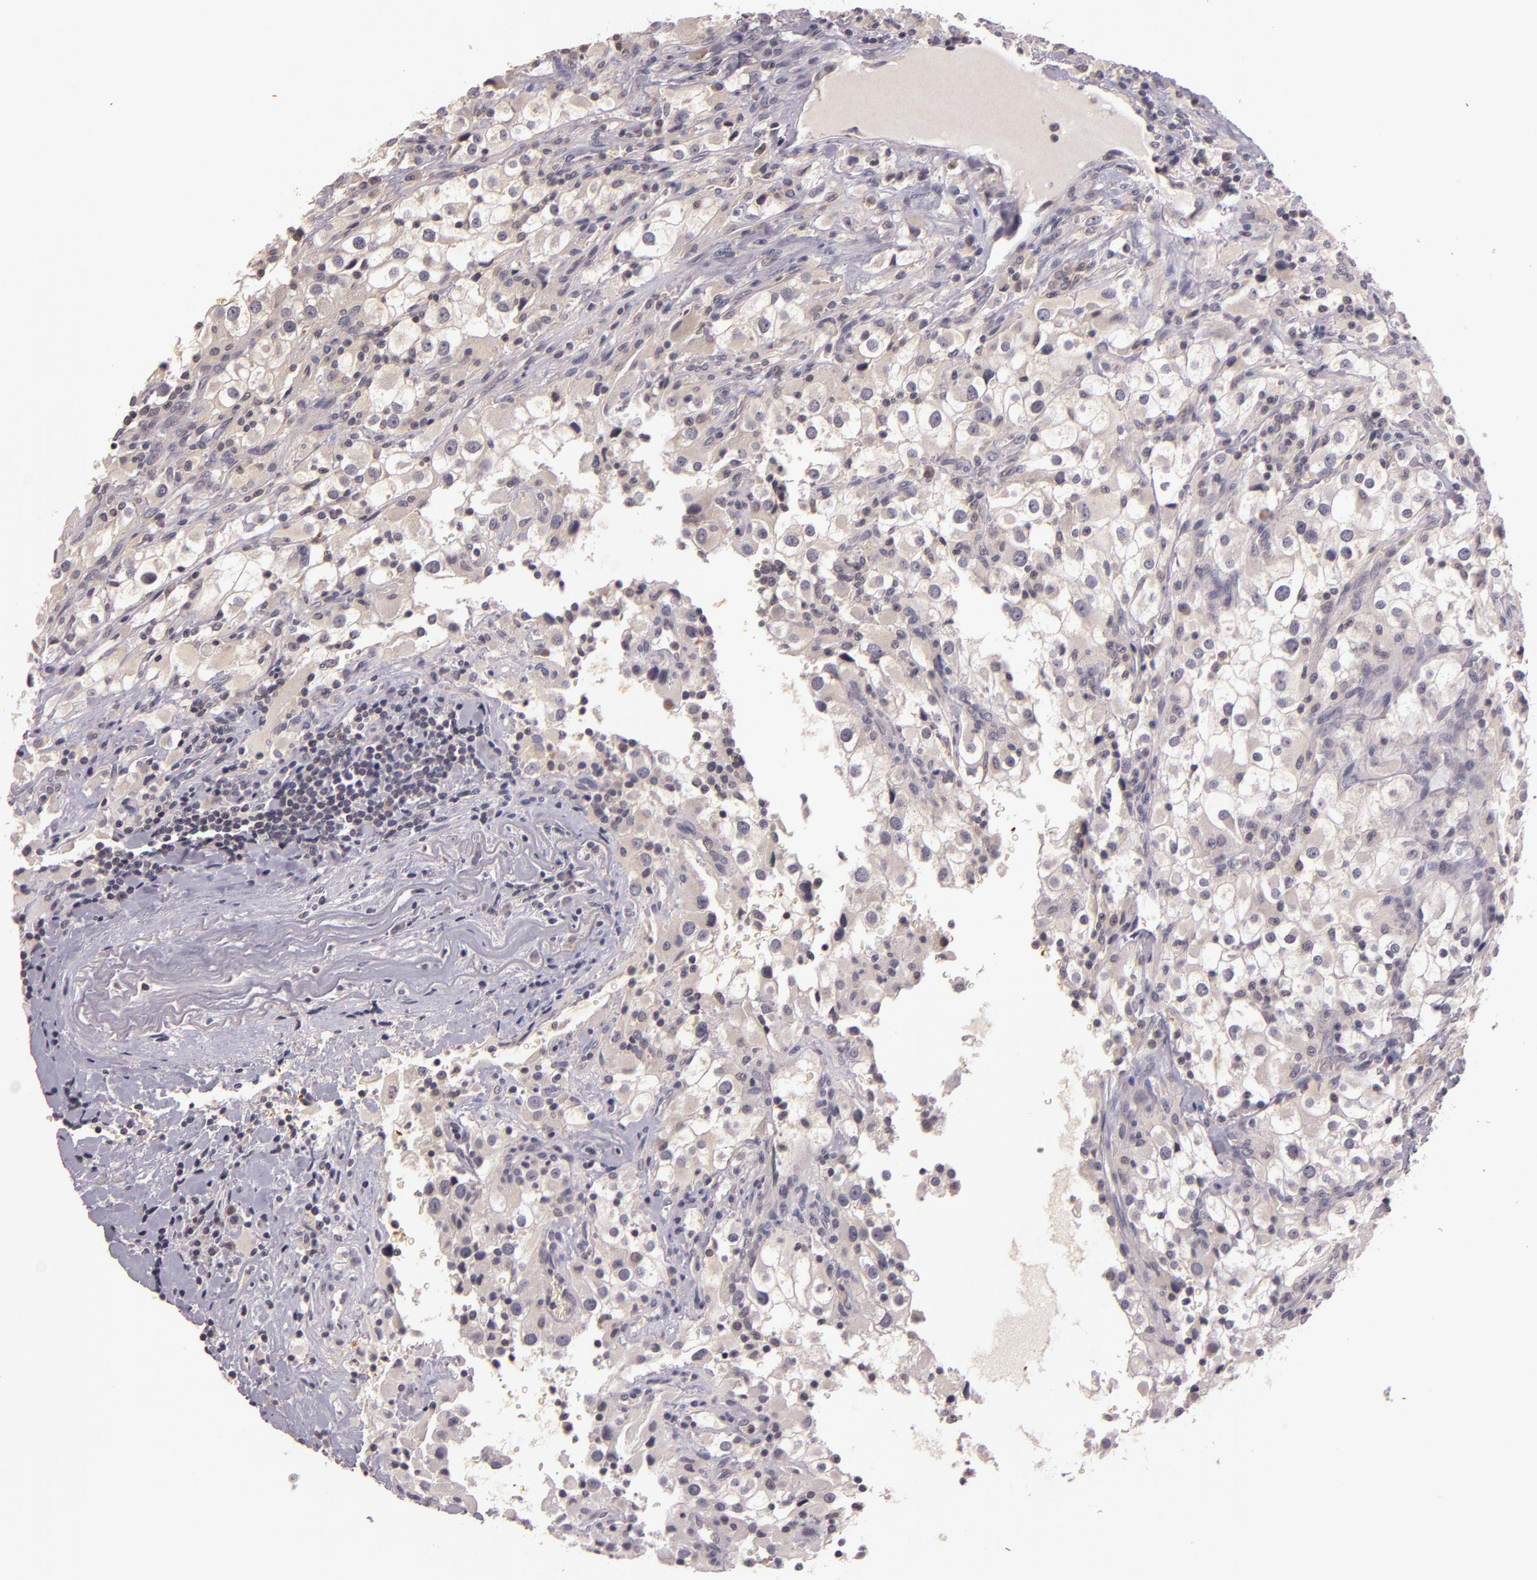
{"staining": {"intensity": "negative", "quantity": "none", "location": "none"}, "tissue": "renal cancer", "cell_type": "Tumor cells", "image_type": "cancer", "snomed": [{"axis": "morphology", "description": "Adenocarcinoma, NOS"}, {"axis": "topography", "description": "Kidney"}], "caption": "This micrograph is of renal adenocarcinoma stained with immunohistochemistry (IHC) to label a protein in brown with the nuclei are counter-stained blue. There is no expression in tumor cells. The staining is performed using DAB (3,3'-diaminobenzidine) brown chromogen with nuclei counter-stained in using hematoxylin.", "gene": "TFF1", "patient": {"sex": "female", "age": 52}}